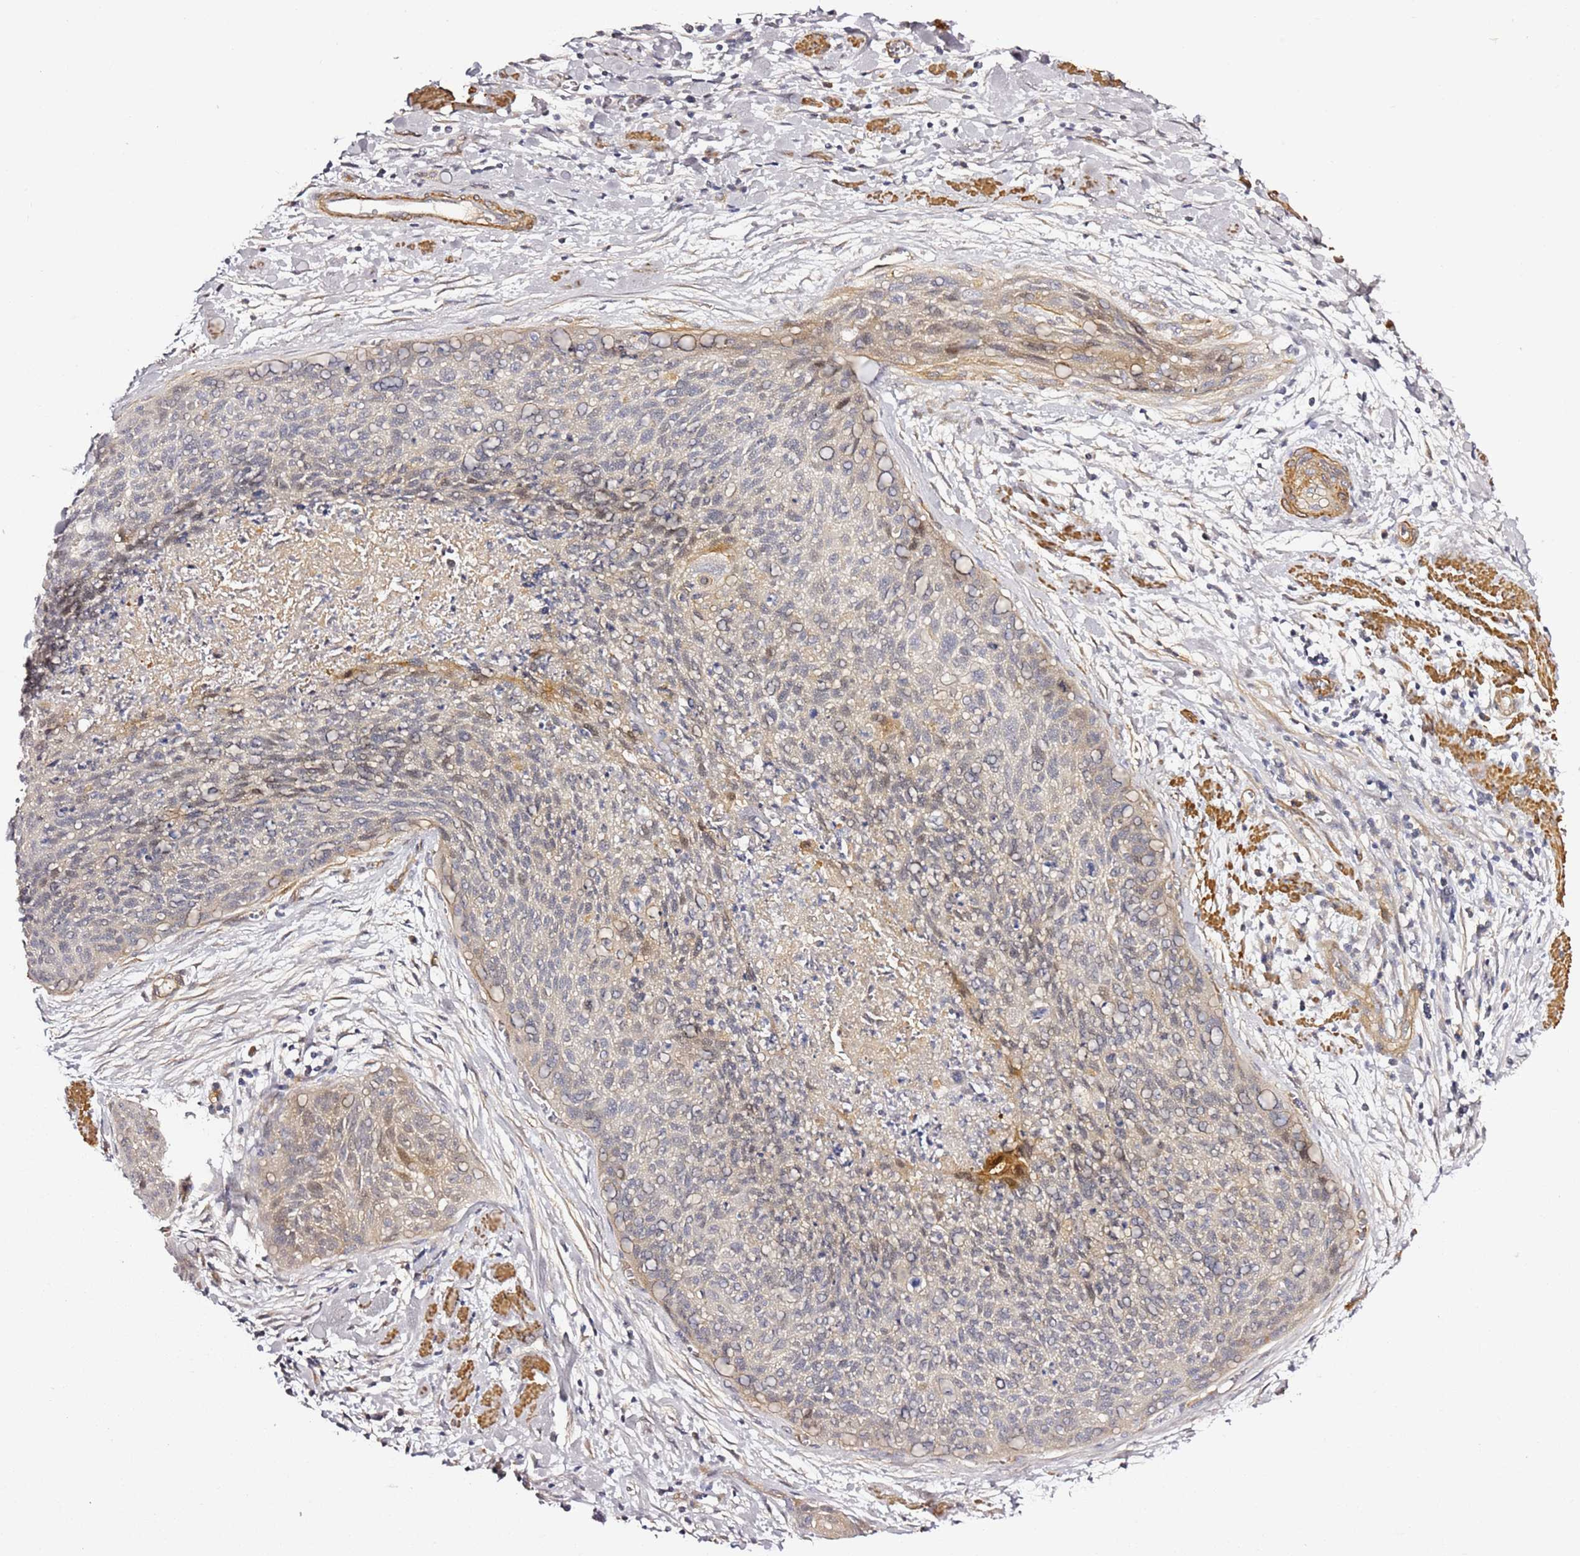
{"staining": {"intensity": "weak", "quantity": "<25%", "location": "cytoplasmic/membranous"}, "tissue": "cervical cancer", "cell_type": "Tumor cells", "image_type": "cancer", "snomed": [{"axis": "morphology", "description": "Squamous cell carcinoma, NOS"}, {"axis": "topography", "description": "Cervix"}], "caption": "Immunohistochemistry (IHC) micrograph of neoplastic tissue: human cervical cancer (squamous cell carcinoma) stained with DAB shows no significant protein expression in tumor cells.", "gene": "EPS8L1", "patient": {"sex": "female", "age": 55}}